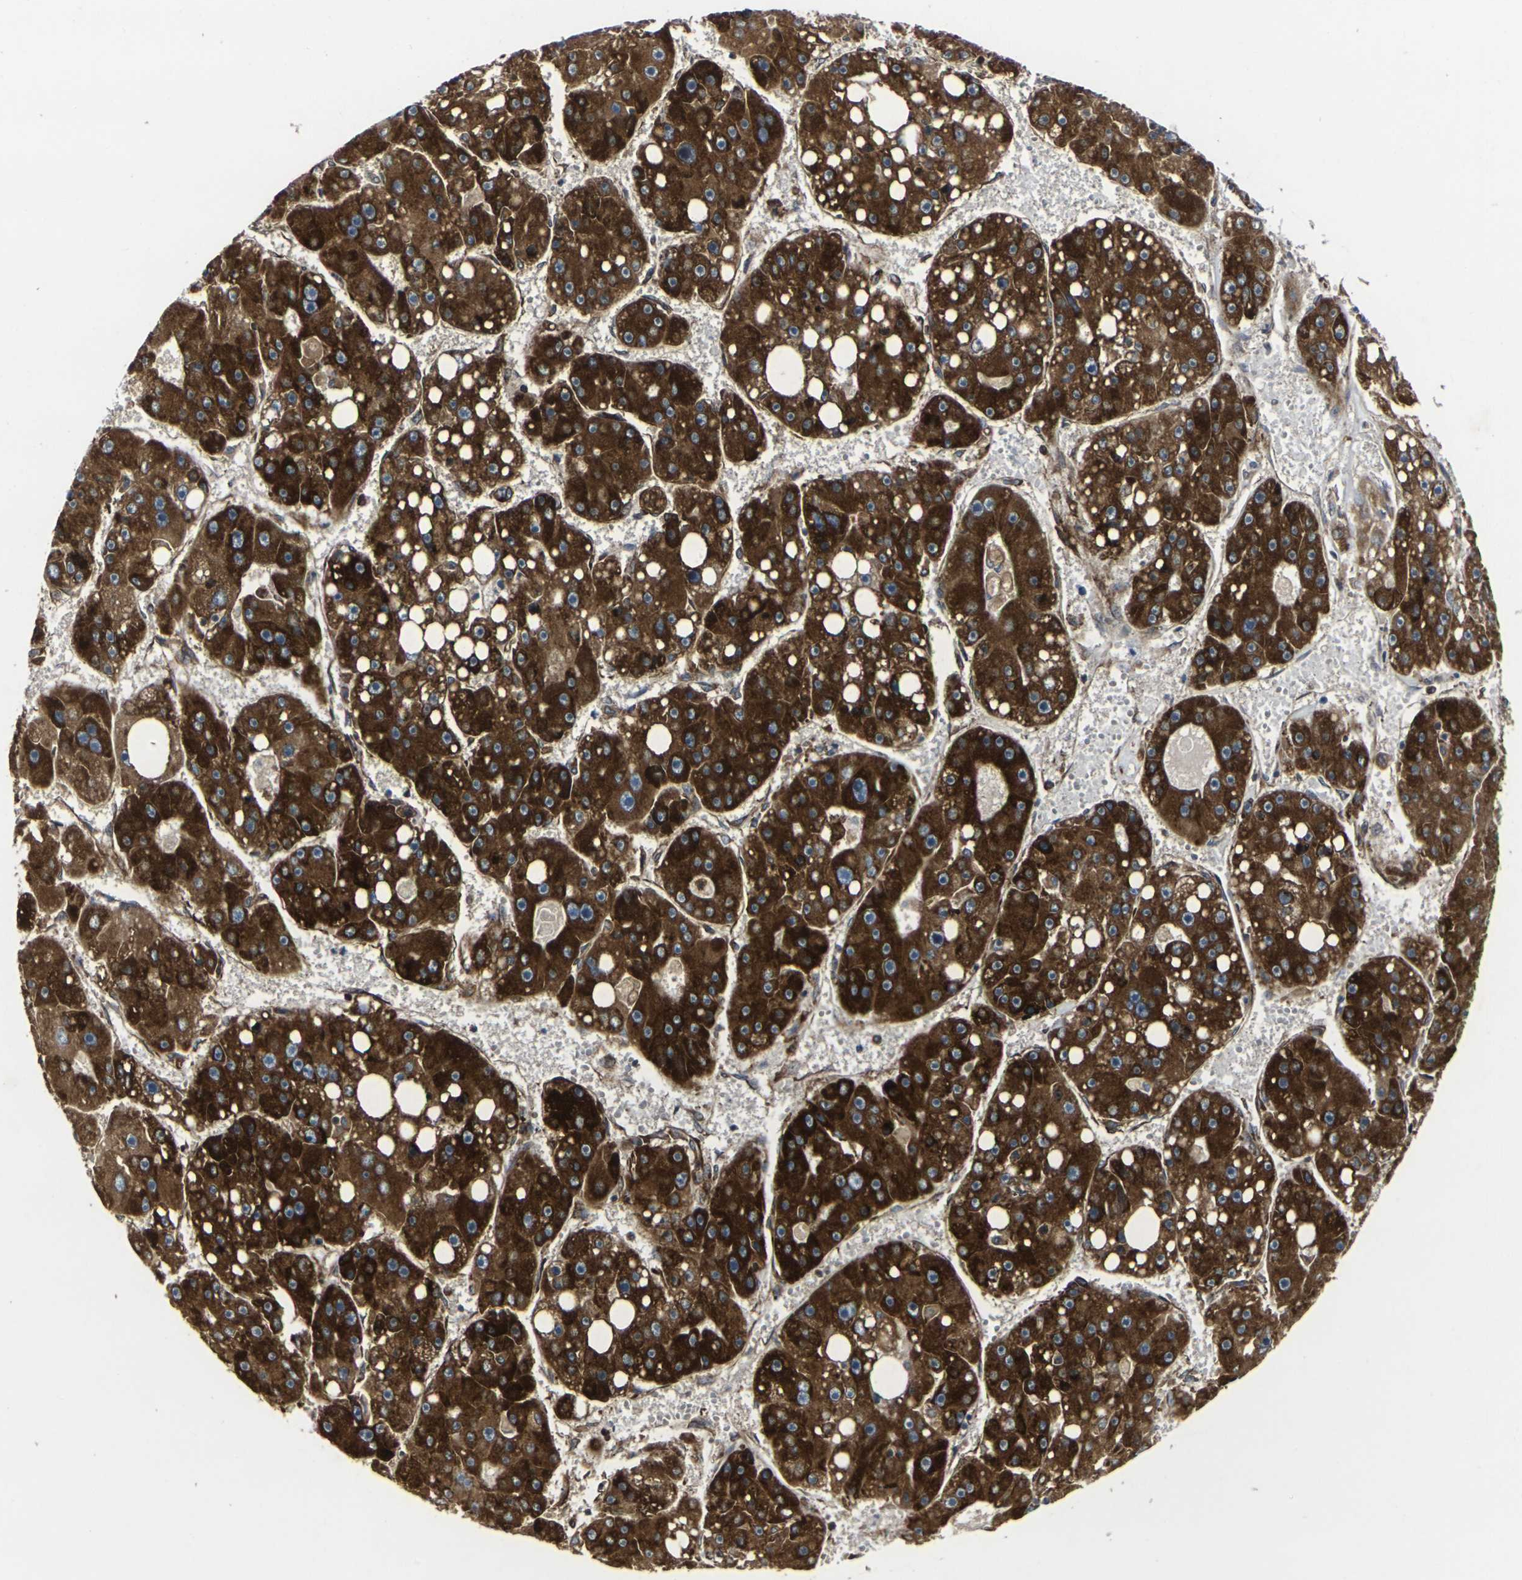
{"staining": {"intensity": "strong", "quantity": ">75%", "location": "cytoplasmic/membranous"}, "tissue": "liver cancer", "cell_type": "Tumor cells", "image_type": "cancer", "snomed": [{"axis": "morphology", "description": "Carcinoma, Hepatocellular, NOS"}, {"axis": "topography", "description": "Liver"}], "caption": "The photomicrograph exhibits a brown stain indicating the presence of a protein in the cytoplasmic/membranous of tumor cells in liver cancer.", "gene": "MARCHF2", "patient": {"sex": "female", "age": 61}}